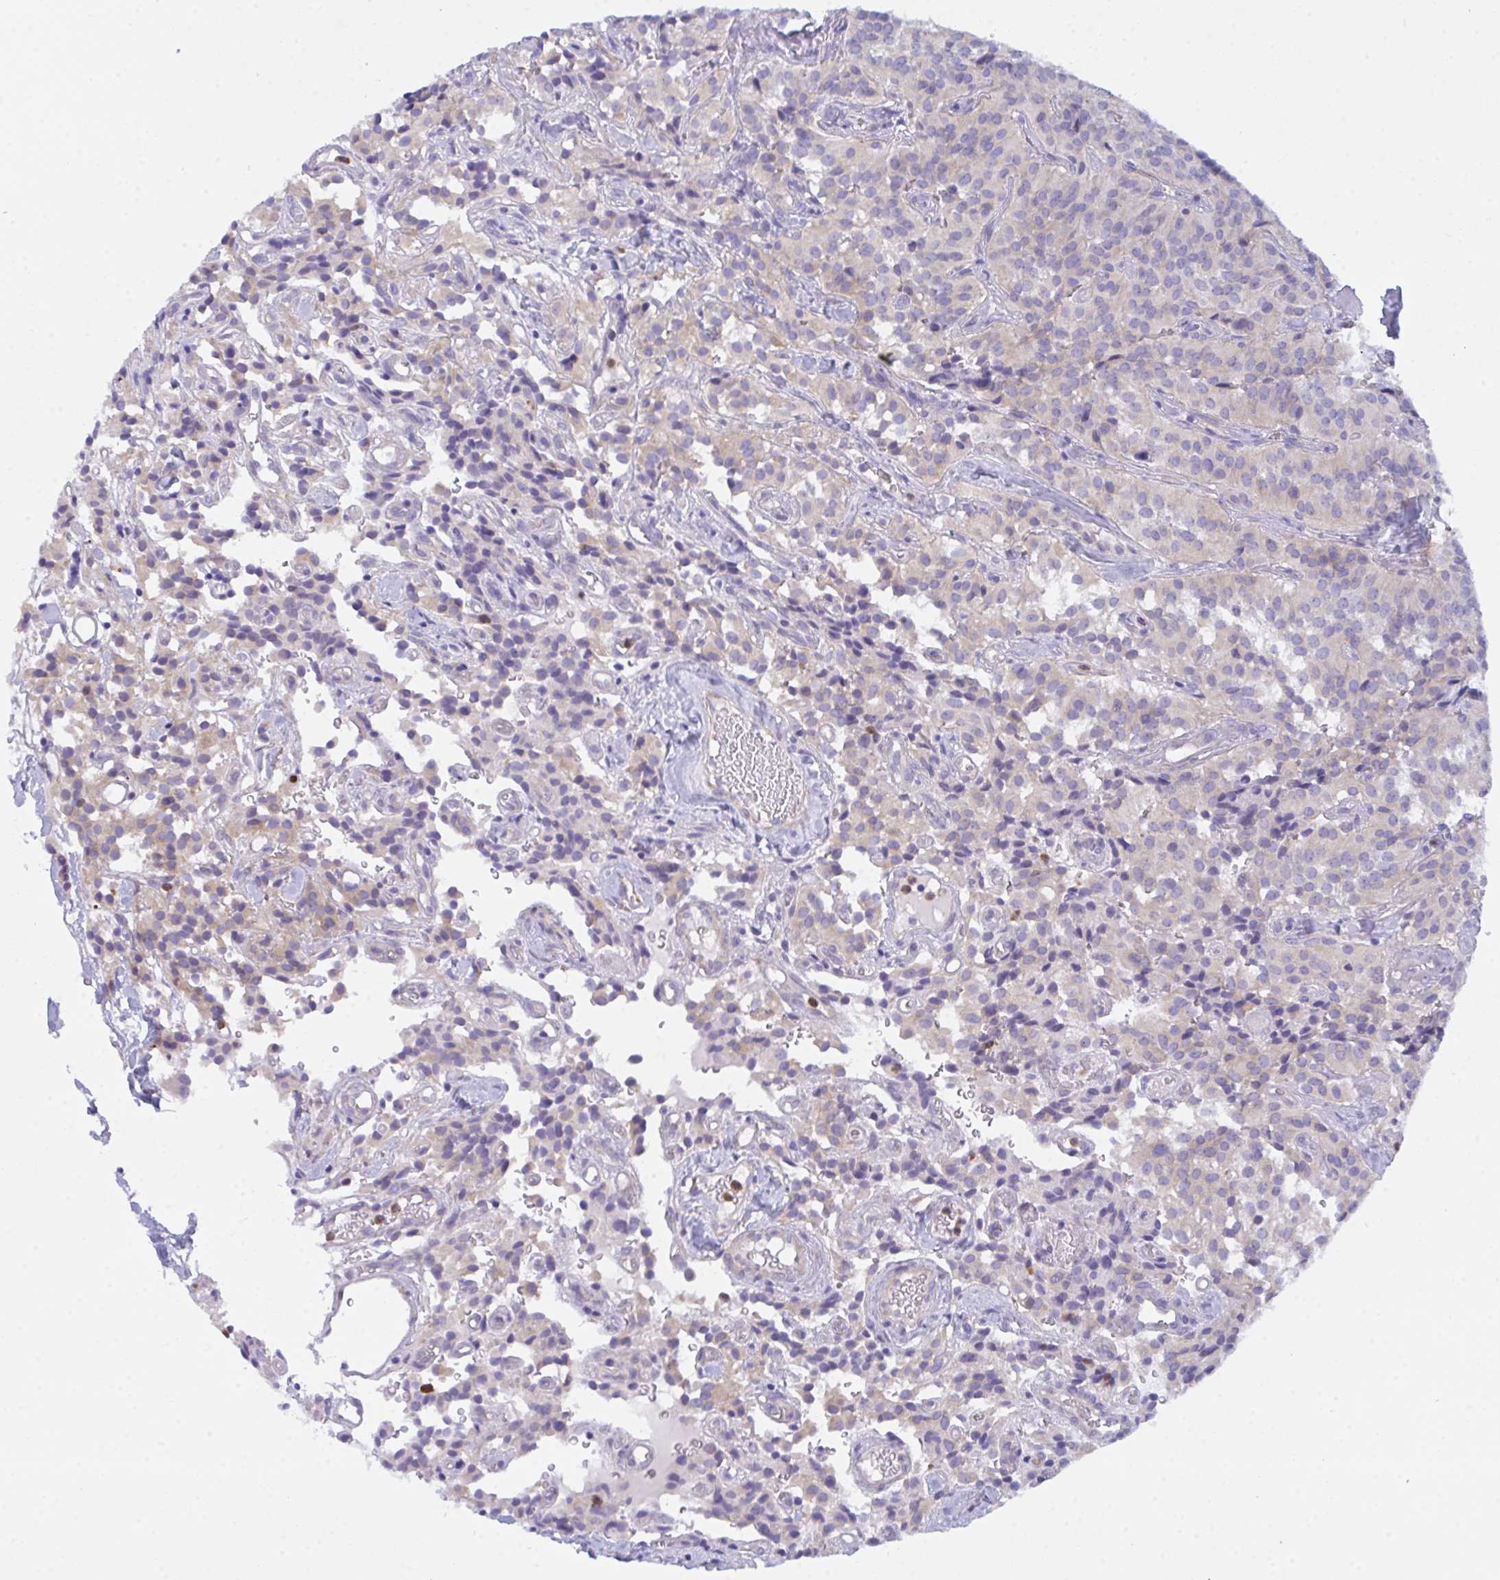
{"staining": {"intensity": "weak", "quantity": "<25%", "location": "cytoplasmic/membranous"}, "tissue": "glioma", "cell_type": "Tumor cells", "image_type": "cancer", "snomed": [{"axis": "morphology", "description": "Glioma, malignant, Low grade"}, {"axis": "topography", "description": "Brain"}], "caption": "Protein analysis of glioma reveals no significant positivity in tumor cells.", "gene": "CEP170B", "patient": {"sex": "male", "age": 42}}